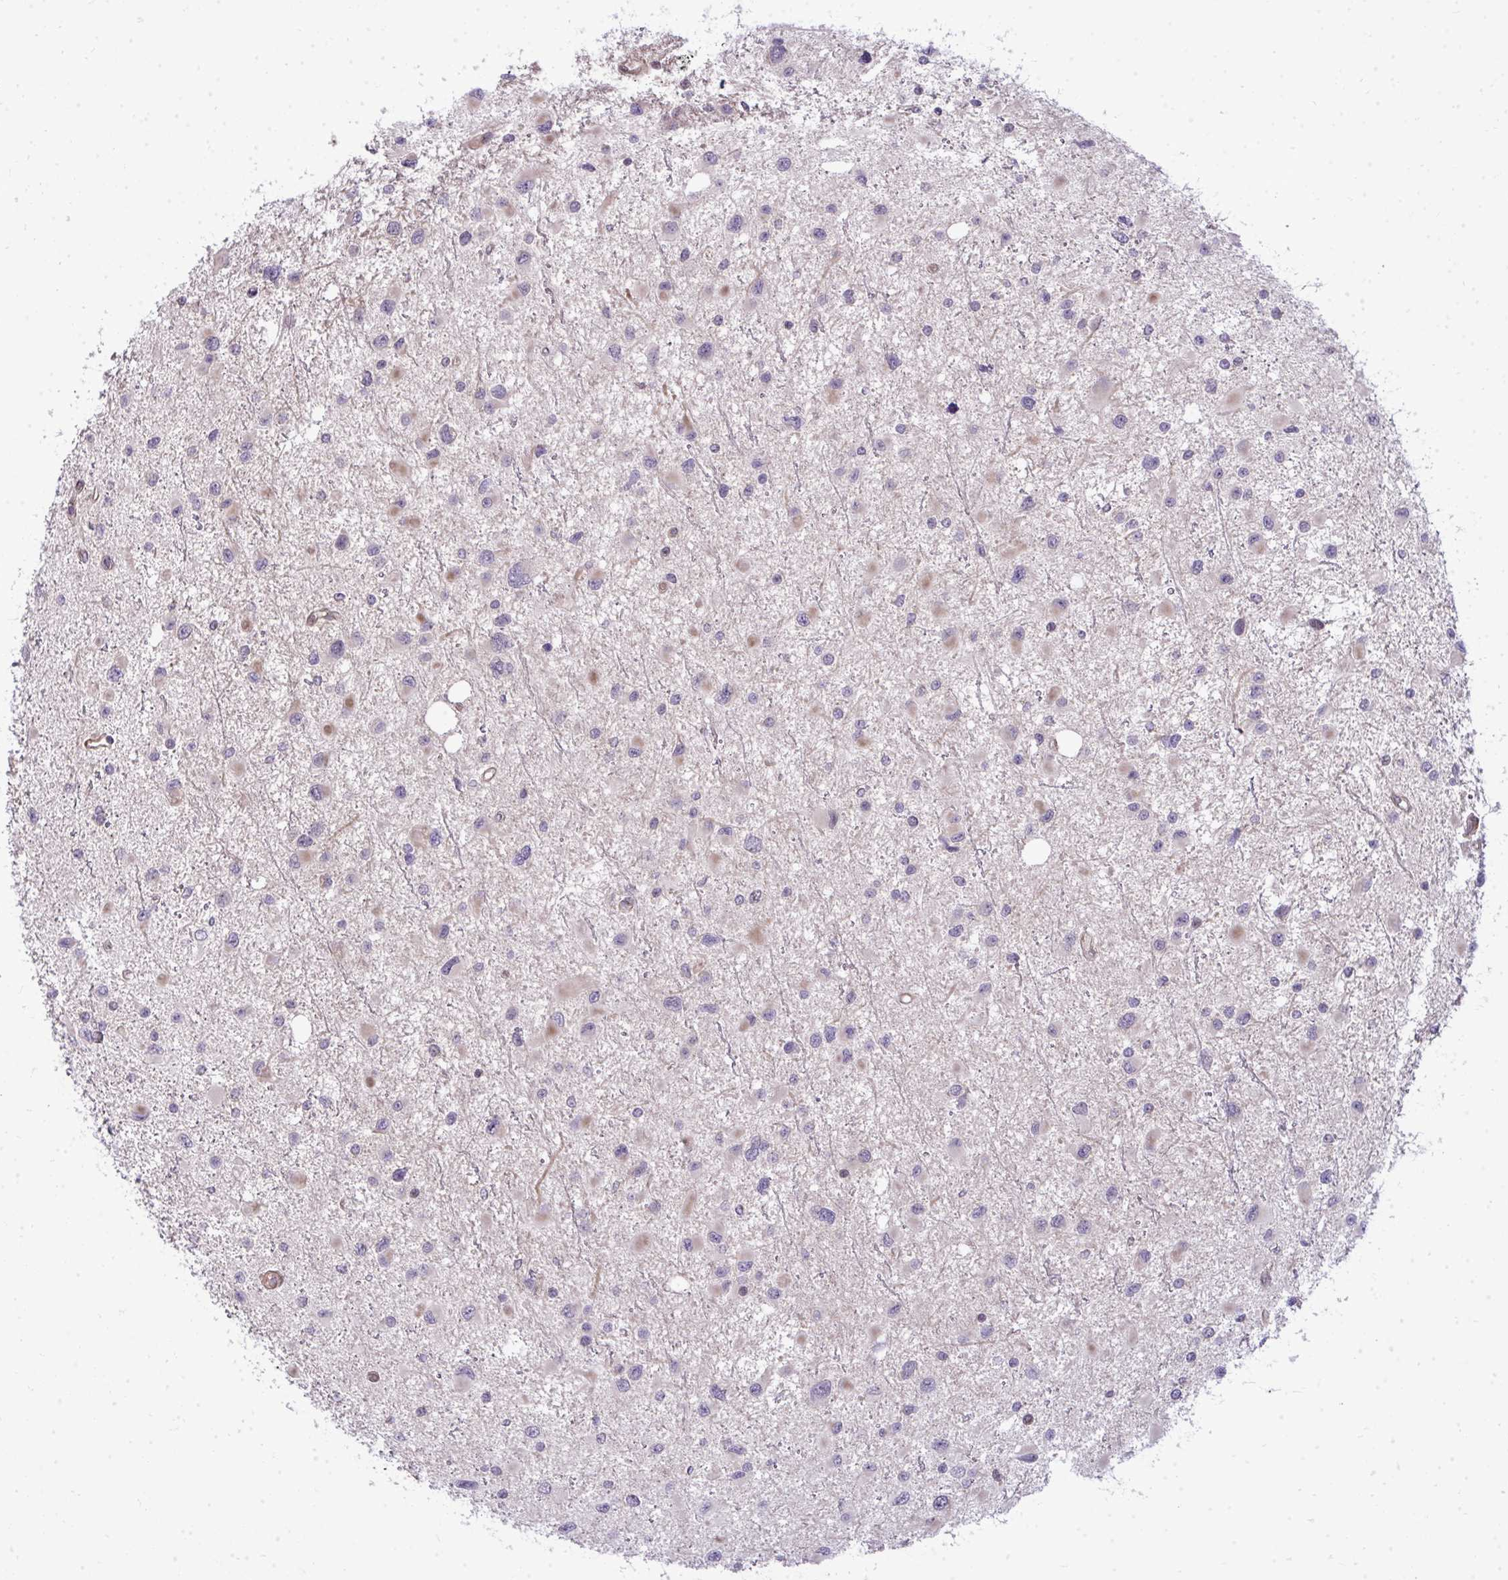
{"staining": {"intensity": "weak", "quantity": "<25%", "location": "cytoplasmic/membranous"}, "tissue": "glioma", "cell_type": "Tumor cells", "image_type": "cancer", "snomed": [{"axis": "morphology", "description": "Glioma, malignant, Low grade"}, {"axis": "topography", "description": "Brain"}], "caption": "Immunohistochemistry of human glioma exhibits no positivity in tumor cells. (Immunohistochemistry (ihc), brightfield microscopy, high magnification).", "gene": "ZSCAN9", "patient": {"sex": "female", "age": 32}}